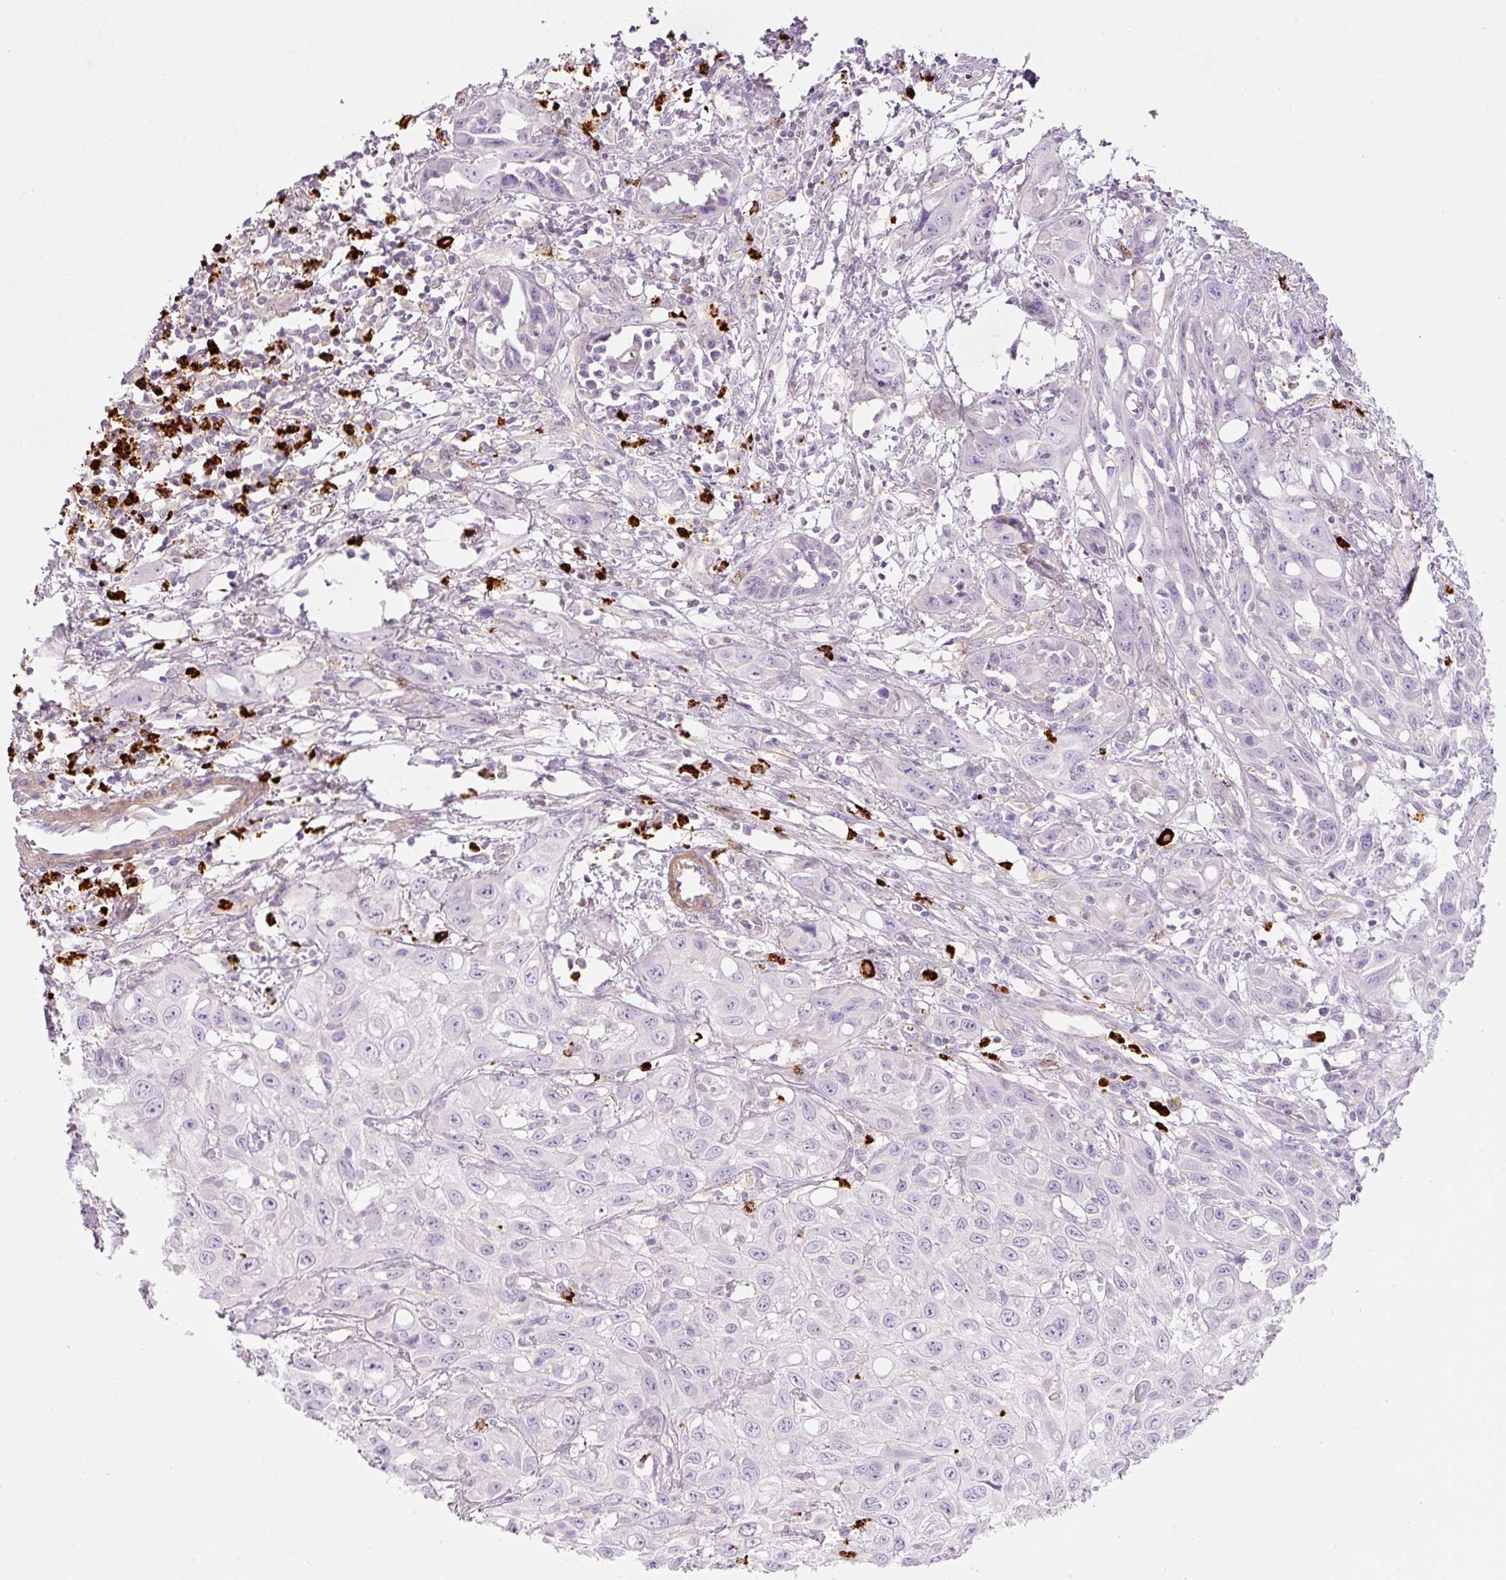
{"staining": {"intensity": "negative", "quantity": "none", "location": "none"}, "tissue": "skin cancer", "cell_type": "Tumor cells", "image_type": "cancer", "snomed": [{"axis": "morphology", "description": "Squamous cell carcinoma, NOS"}, {"axis": "topography", "description": "Skin"}, {"axis": "topography", "description": "Vulva"}], "caption": "Immunohistochemistry (IHC) micrograph of human skin cancer (squamous cell carcinoma) stained for a protein (brown), which displays no staining in tumor cells.", "gene": "MAP3K3", "patient": {"sex": "female", "age": 71}}